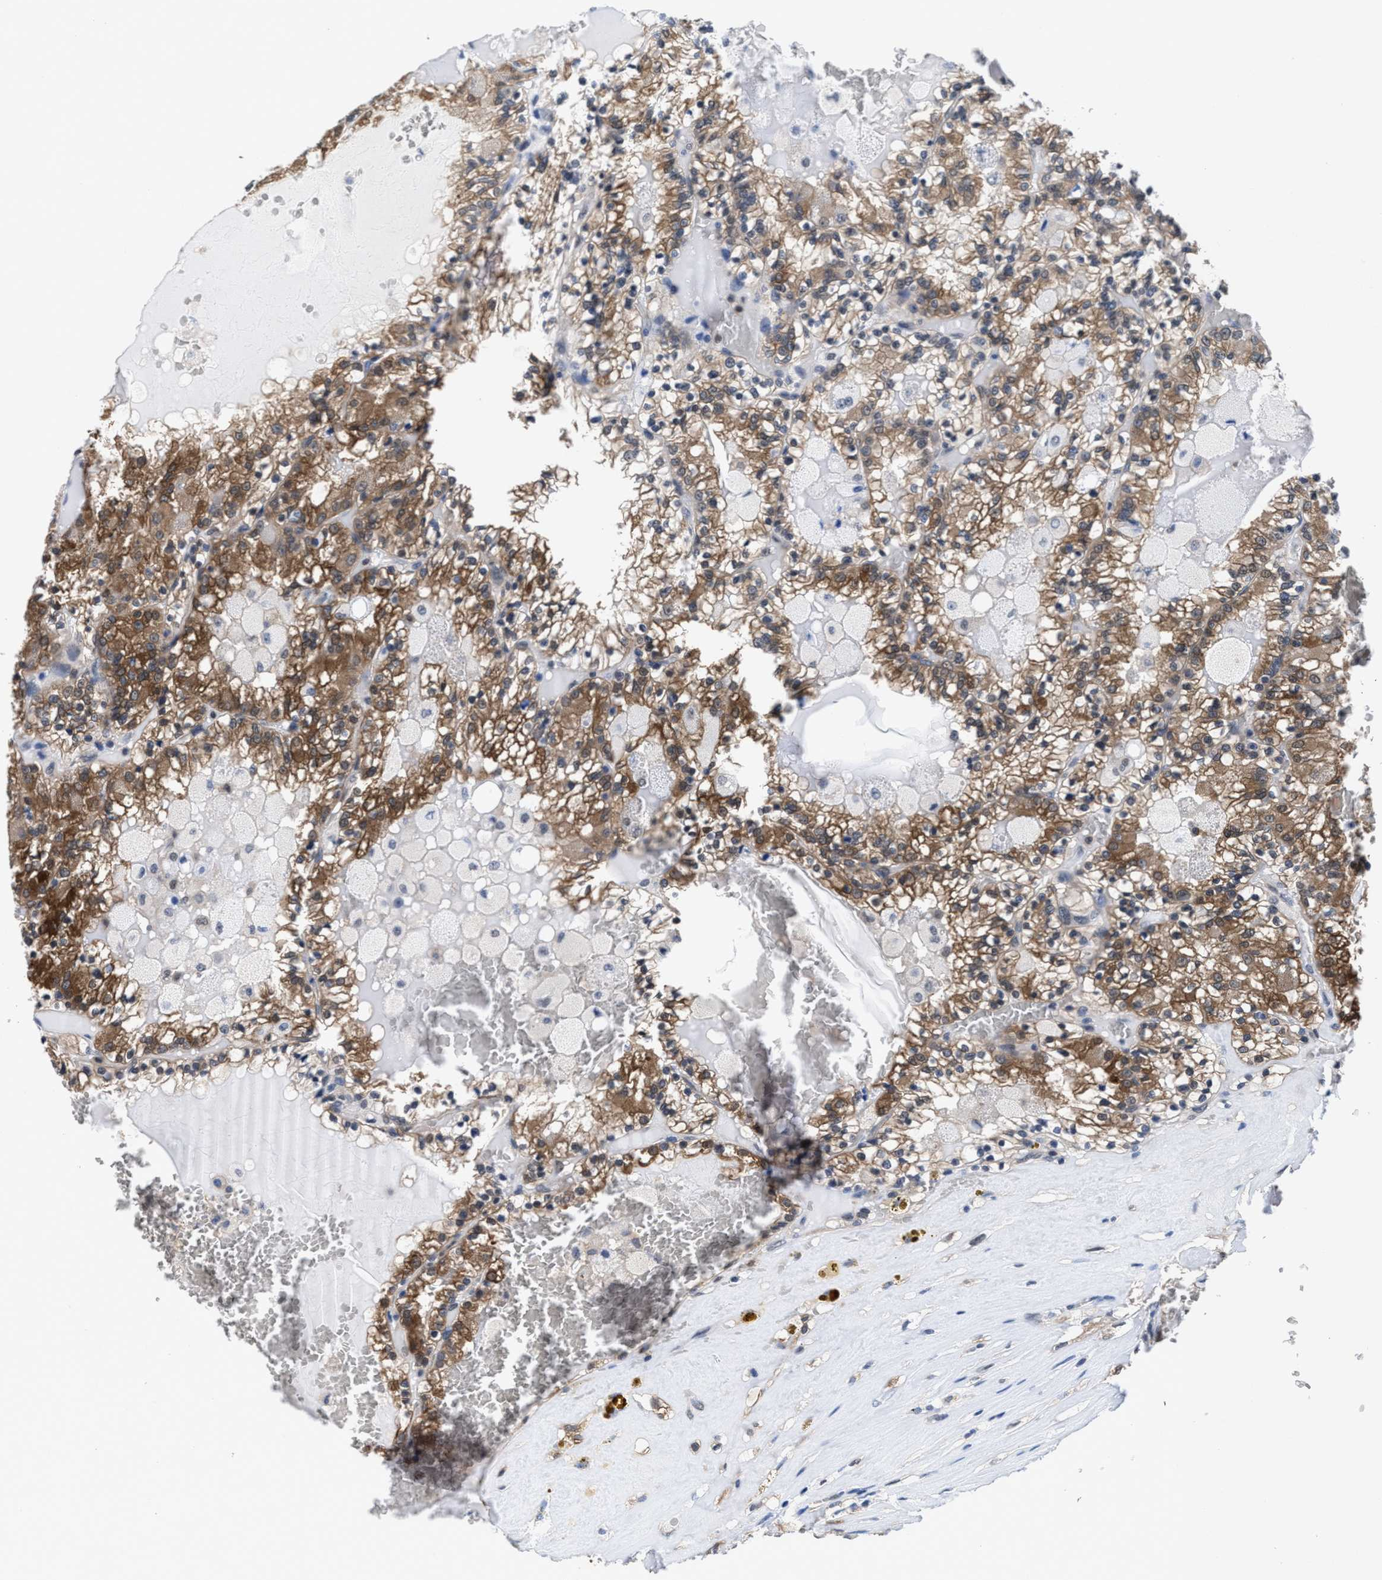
{"staining": {"intensity": "moderate", "quantity": ">75%", "location": "cytoplasmic/membranous"}, "tissue": "renal cancer", "cell_type": "Tumor cells", "image_type": "cancer", "snomed": [{"axis": "morphology", "description": "Adenocarcinoma, NOS"}, {"axis": "topography", "description": "Kidney"}], "caption": "Immunohistochemistry of human renal adenocarcinoma displays medium levels of moderate cytoplasmic/membranous expression in about >75% of tumor cells. (Stains: DAB (3,3'-diaminobenzidine) in brown, nuclei in blue, Microscopy: brightfield microscopy at high magnification).", "gene": "ACLY", "patient": {"sex": "female", "age": 56}}